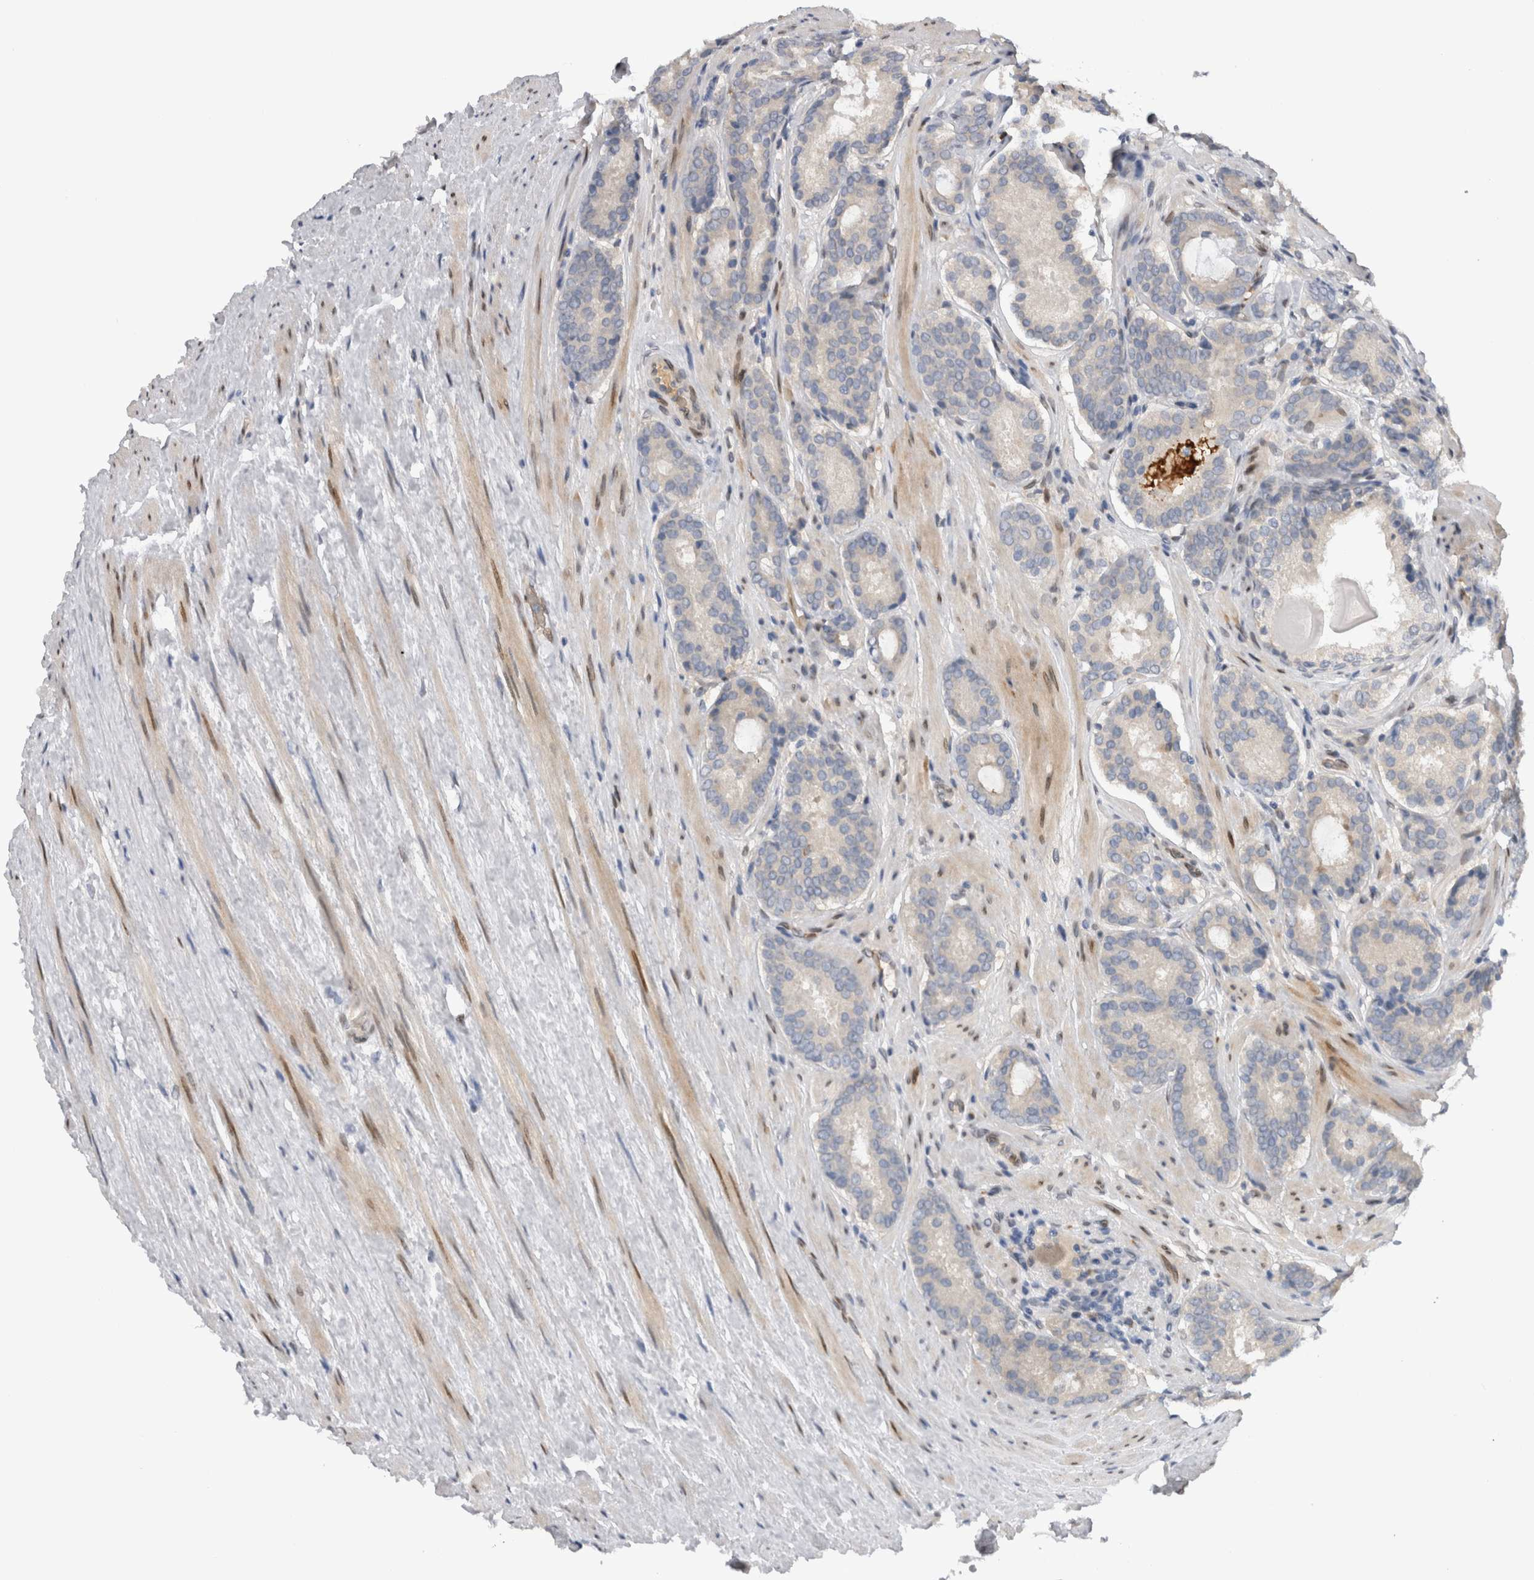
{"staining": {"intensity": "negative", "quantity": "none", "location": "none"}, "tissue": "prostate cancer", "cell_type": "Tumor cells", "image_type": "cancer", "snomed": [{"axis": "morphology", "description": "Adenocarcinoma, Low grade"}, {"axis": "topography", "description": "Prostate"}], "caption": "Immunohistochemistry (IHC) image of human adenocarcinoma (low-grade) (prostate) stained for a protein (brown), which shows no expression in tumor cells.", "gene": "DMTN", "patient": {"sex": "male", "age": 69}}